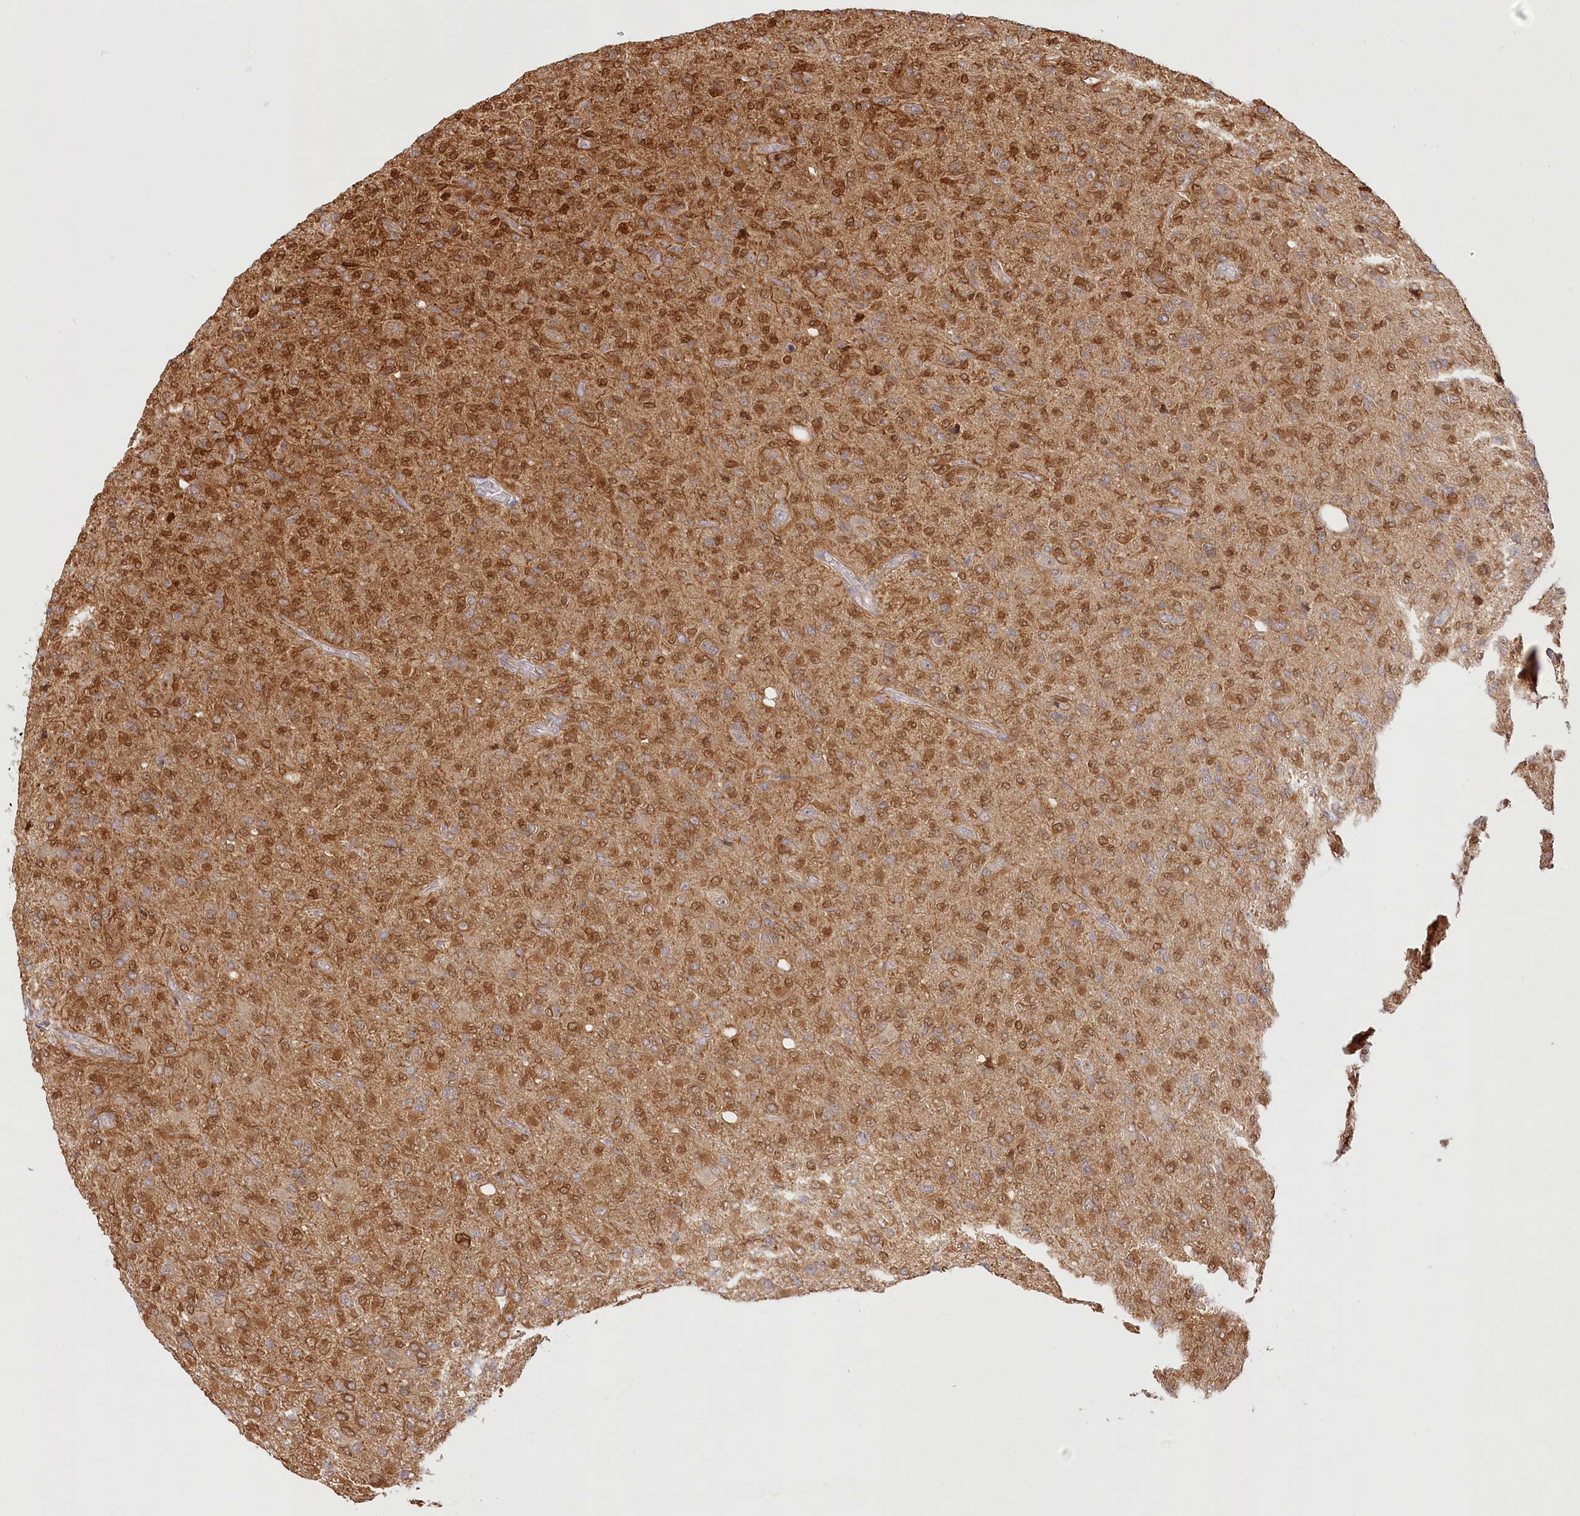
{"staining": {"intensity": "moderate", "quantity": ">75%", "location": "cytoplasmic/membranous,nuclear"}, "tissue": "glioma", "cell_type": "Tumor cells", "image_type": "cancer", "snomed": [{"axis": "morphology", "description": "Glioma, malignant, High grade"}, {"axis": "topography", "description": "Brain"}], "caption": "This photomicrograph displays high-grade glioma (malignant) stained with IHC to label a protein in brown. The cytoplasmic/membranous and nuclear of tumor cells show moderate positivity for the protein. Nuclei are counter-stained blue.", "gene": "INPP4B", "patient": {"sex": "female", "age": 57}}